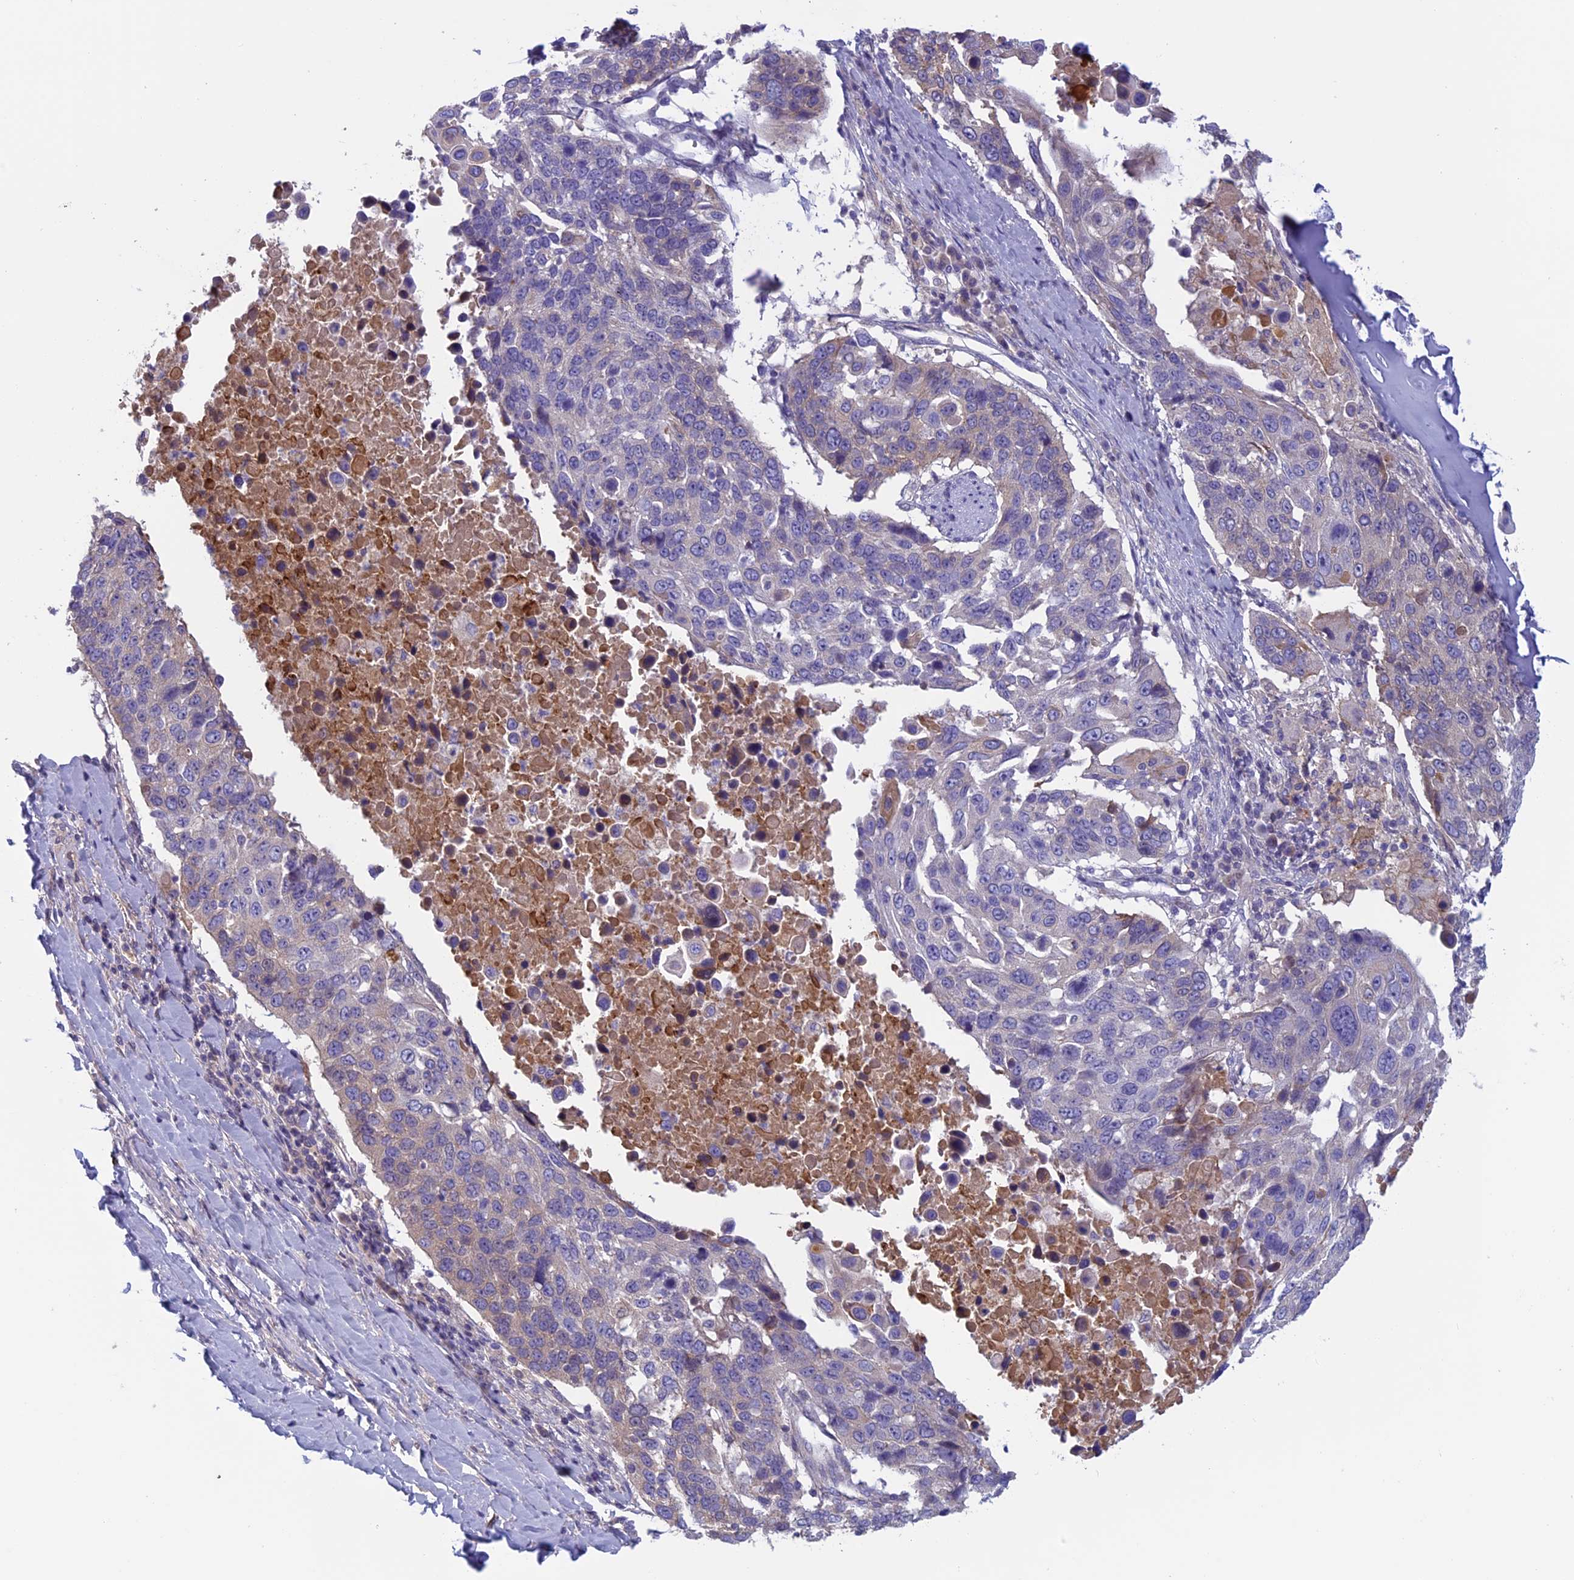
{"staining": {"intensity": "moderate", "quantity": "<25%", "location": "cytoplasmic/membranous"}, "tissue": "lung cancer", "cell_type": "Tumor cells", "image_type": "cancer", "snomed": [{"axis": "morphology", "description": "Squamous cell carcinoma, NOS"}, {"axis": "topography", "description": "Lung"}], "caption": "This is an image of IHC staining of lung cancer (squamous cell carcinoma), which shows moderate positivity in the cytoplasmic/membranous of tumor cells.", "gene": "ANGPTL2", "patient": {"sex": "male", "age": 66}}